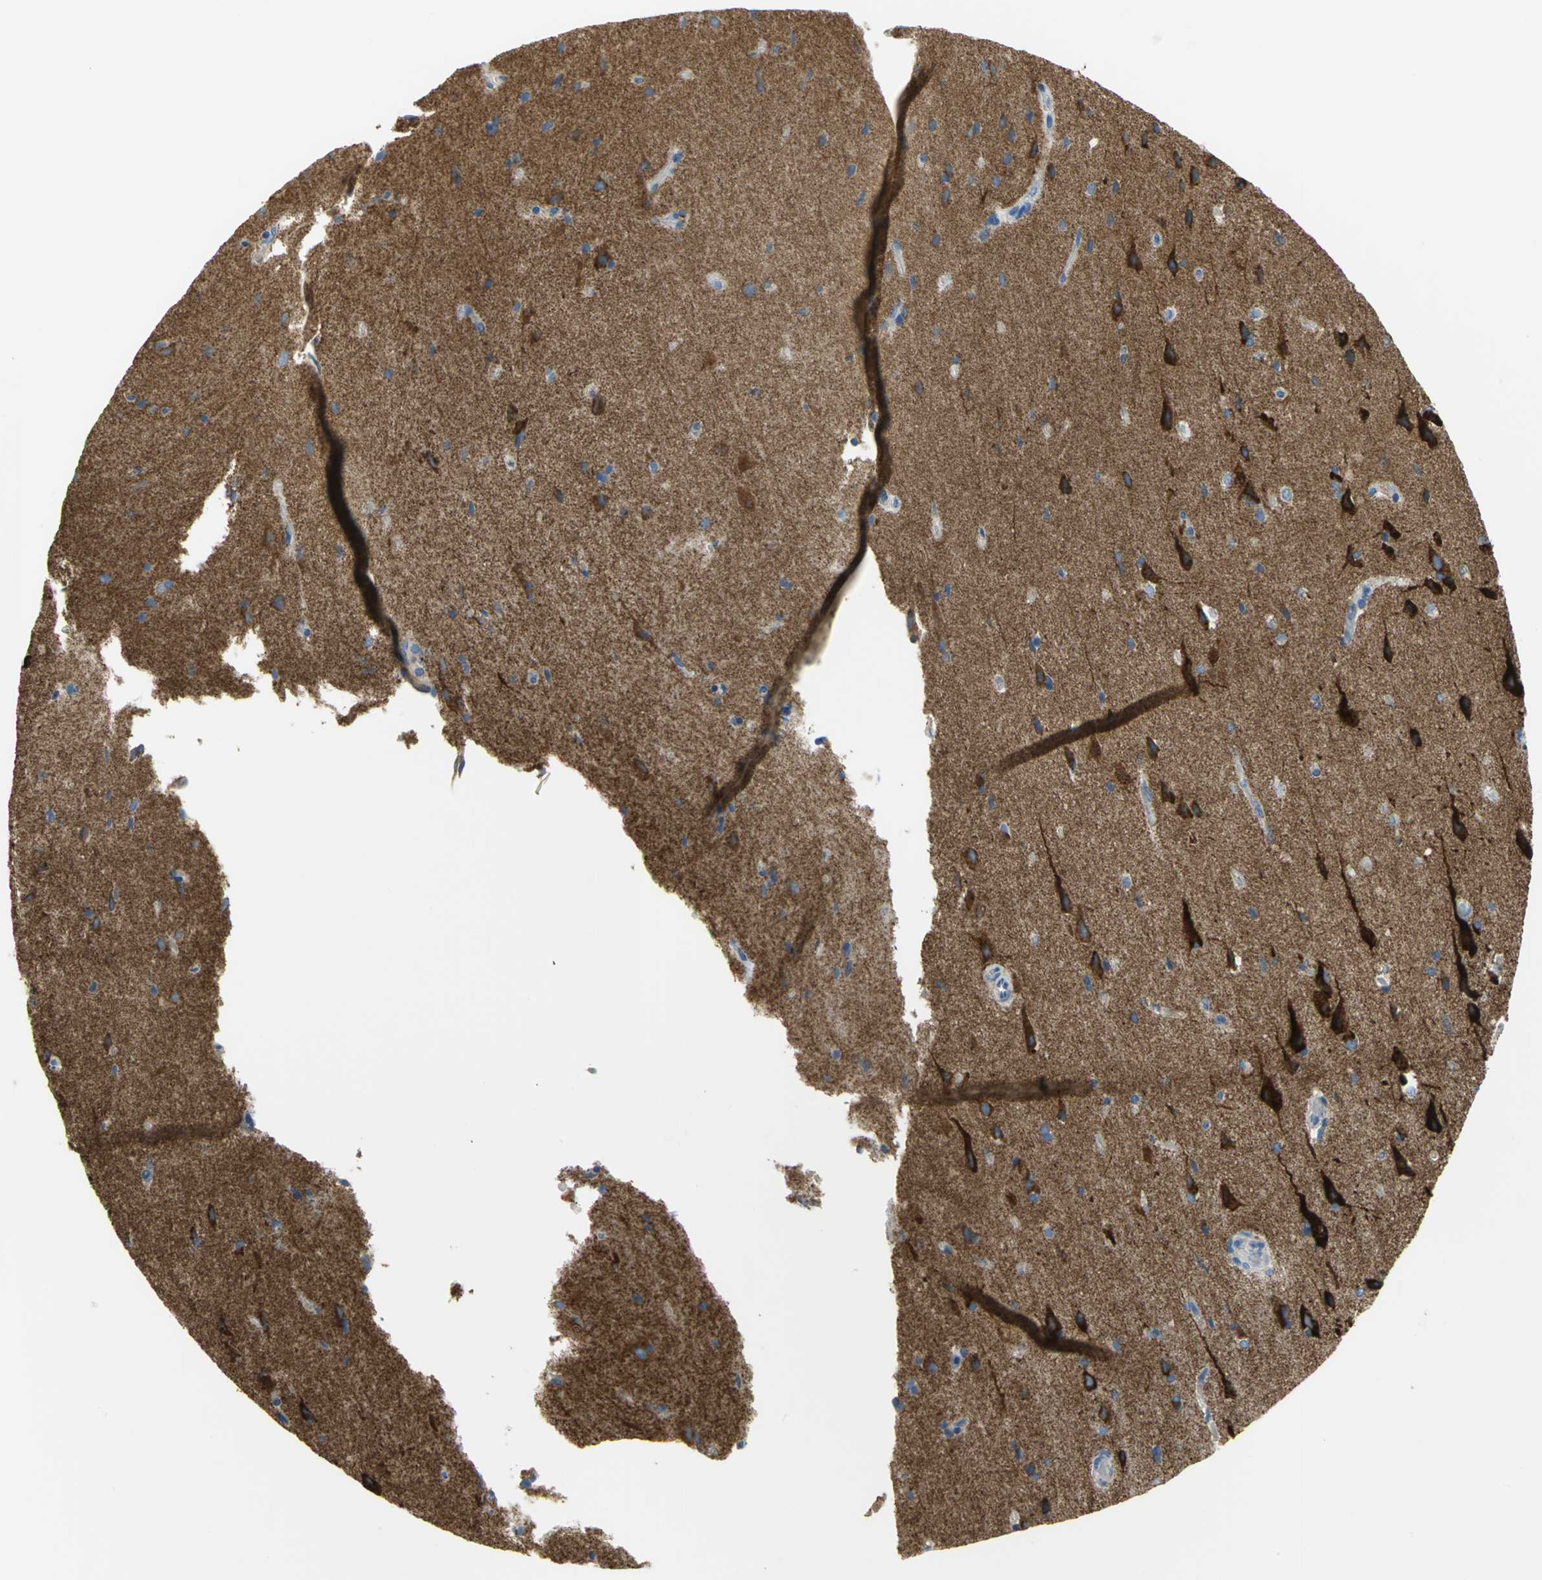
{"staining": {"intensity": "negative", "quantity": "none", "location": "none"}, "tissue": "cerebral cortex", "cell_type": "Endothelial cells", "image_type": "normal", "snomed": [{"axis": "morphology", "description": "Normal tissue, NOS"}, {"axis": "topography", "description": "Cerebral cortex"}], "caption": "This is a photomicrograph of immunohistochemistry staining of normal cerebral cortex, which shows no positivity in endothelial cells. The staining is performed using DAB (3,3'-diaminobenzidine) brown chromogen with nuclei counter-stained in using hematoxylin.", "gene": "TULP4", "patient": {"sex": "male", "age": 62}}